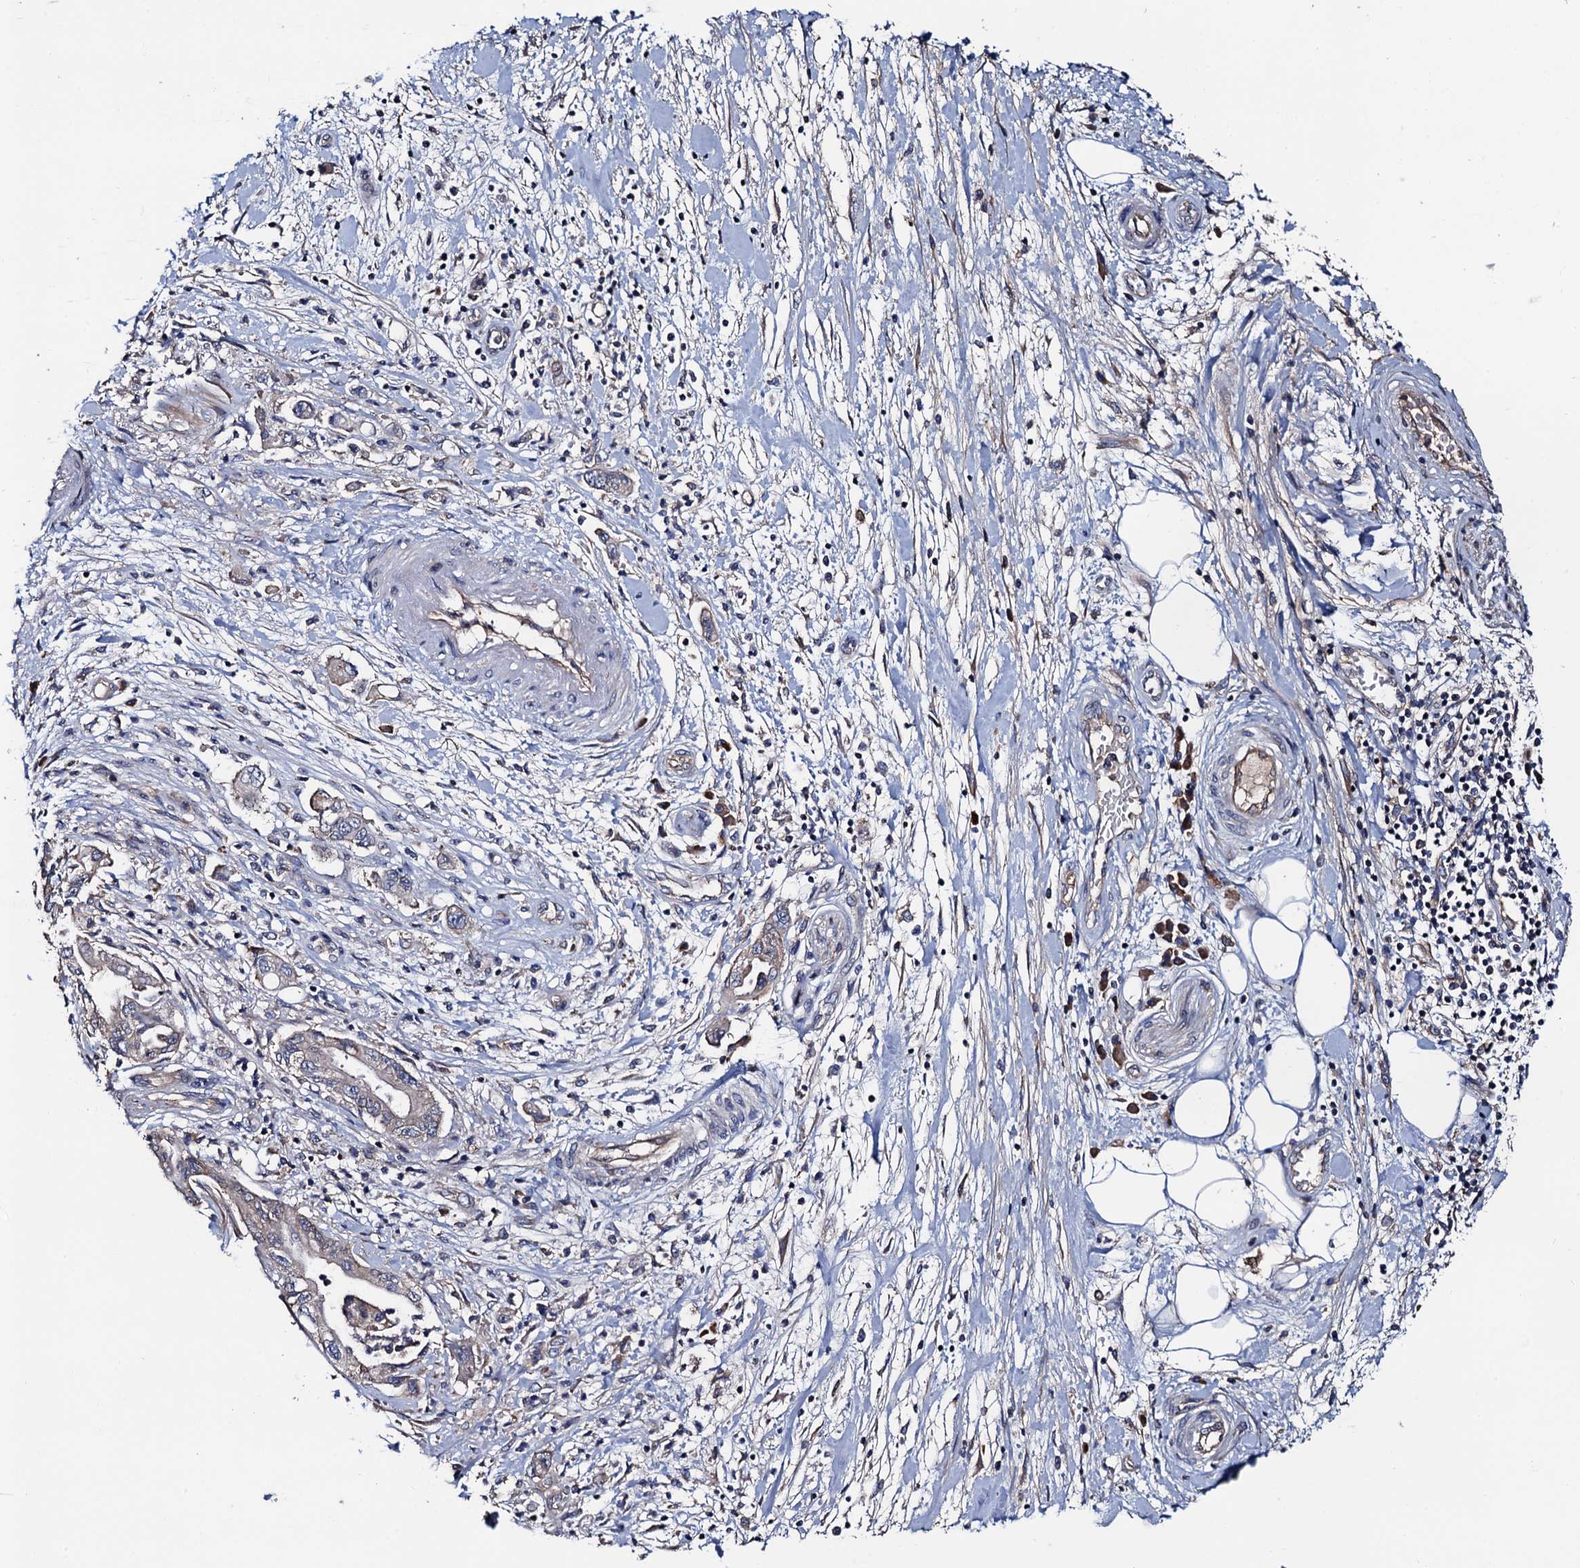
{"staining": {"intensity": "weak", "quantity": "<25%", "location": "cytoplasmic/membranous"}, "tissue": "pancreatic cancer", "cell_type": "Tumor cells", "image_type": "cancer", "snomed": [{"axis": "morphology", "description": "Adenocarcinoma, NOS"}, {"axis": "topography", "description": "Pancreas"}], "caption": "The immunohistochemistry (IHC) image has no significant staining in tumor cells of adenocarcinoma (pancreatic) tissue.", "gene": "TRMT112", "patient": {"sex": "female", "age": 73}}